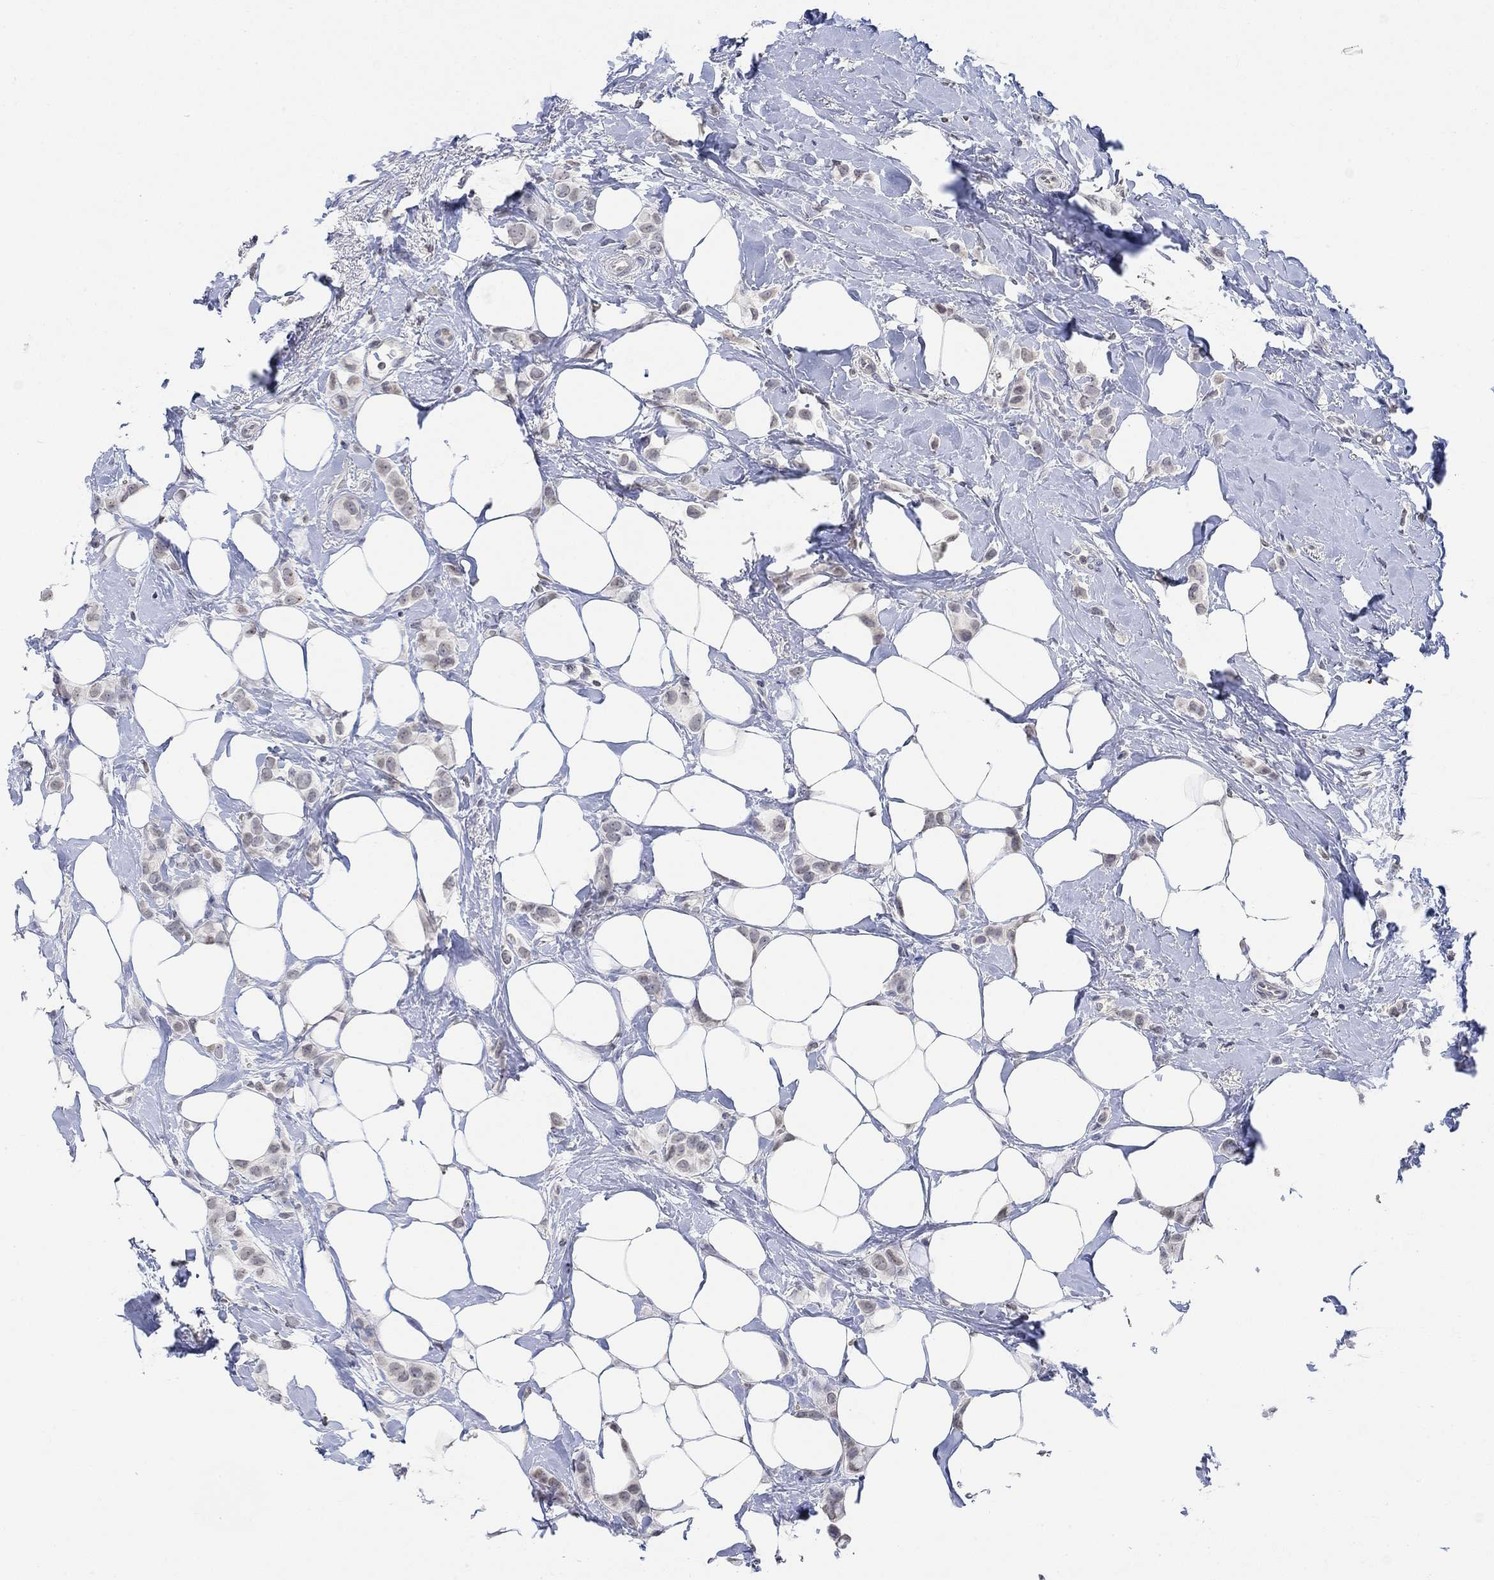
{"staining": {"intensity": "negative", "quantity": "none", "location": "none"}, "tissue": "breast cancer", "cell_type": "Tumor cells", "image_type": "cancer", "snomed": [{"axis": "morphology", "description": "Lobular carcinoma"}, {"axis": "topography", "description": "Breast"}], "caption": "A histopathology image of human breast lobular carcinoma is negative for staining in tumor cells. (Stains: DAB IHC with hematoxylin counter stain, Microscopy: brightfield microscopy at high magnification).", "gene": "TMEM255A", "patient": {"sex": "female", "age": 66}}